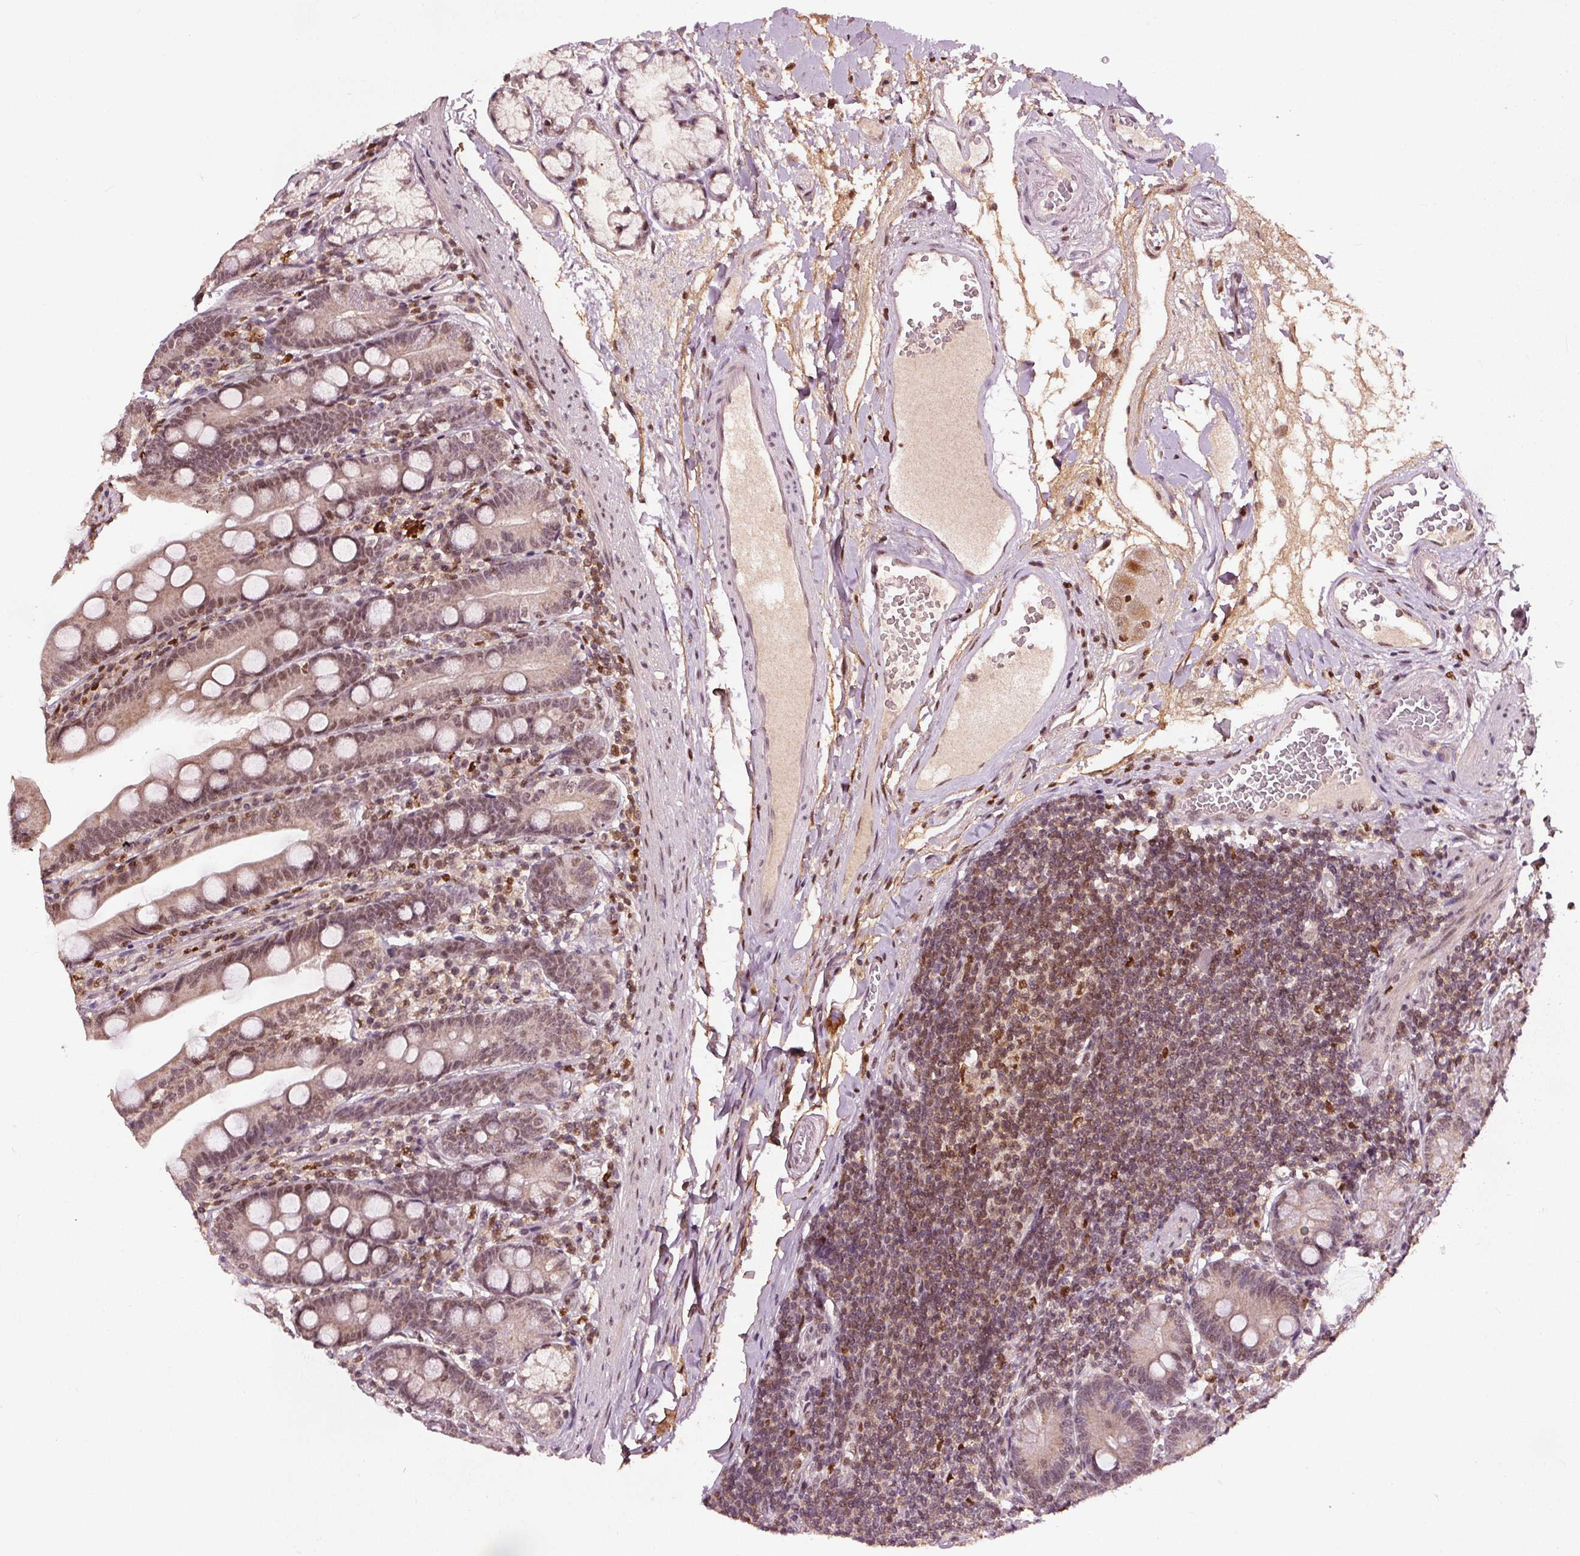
{"staining": {"intensity": "weak", "quantity": "25%-75%", "location": "nuclear"}, "tissue": "duodenum", "cell_type": "Glandular cells", "image_type": "normal", "snomed": [{"axis": "morphology", "description": "Normal tissue, NOS"}, {"axis": "topography", "description": "Duodenum"}], "caption": "Benign duodenum displays weak nuclear expression in approximately 25%-75% of glandular cells, visualized by immunohistochemistry. (IHC, brightfield microscopy, high magnification).", "gene": "DDX11", "patient": {"sex": "female", "age": 67}}